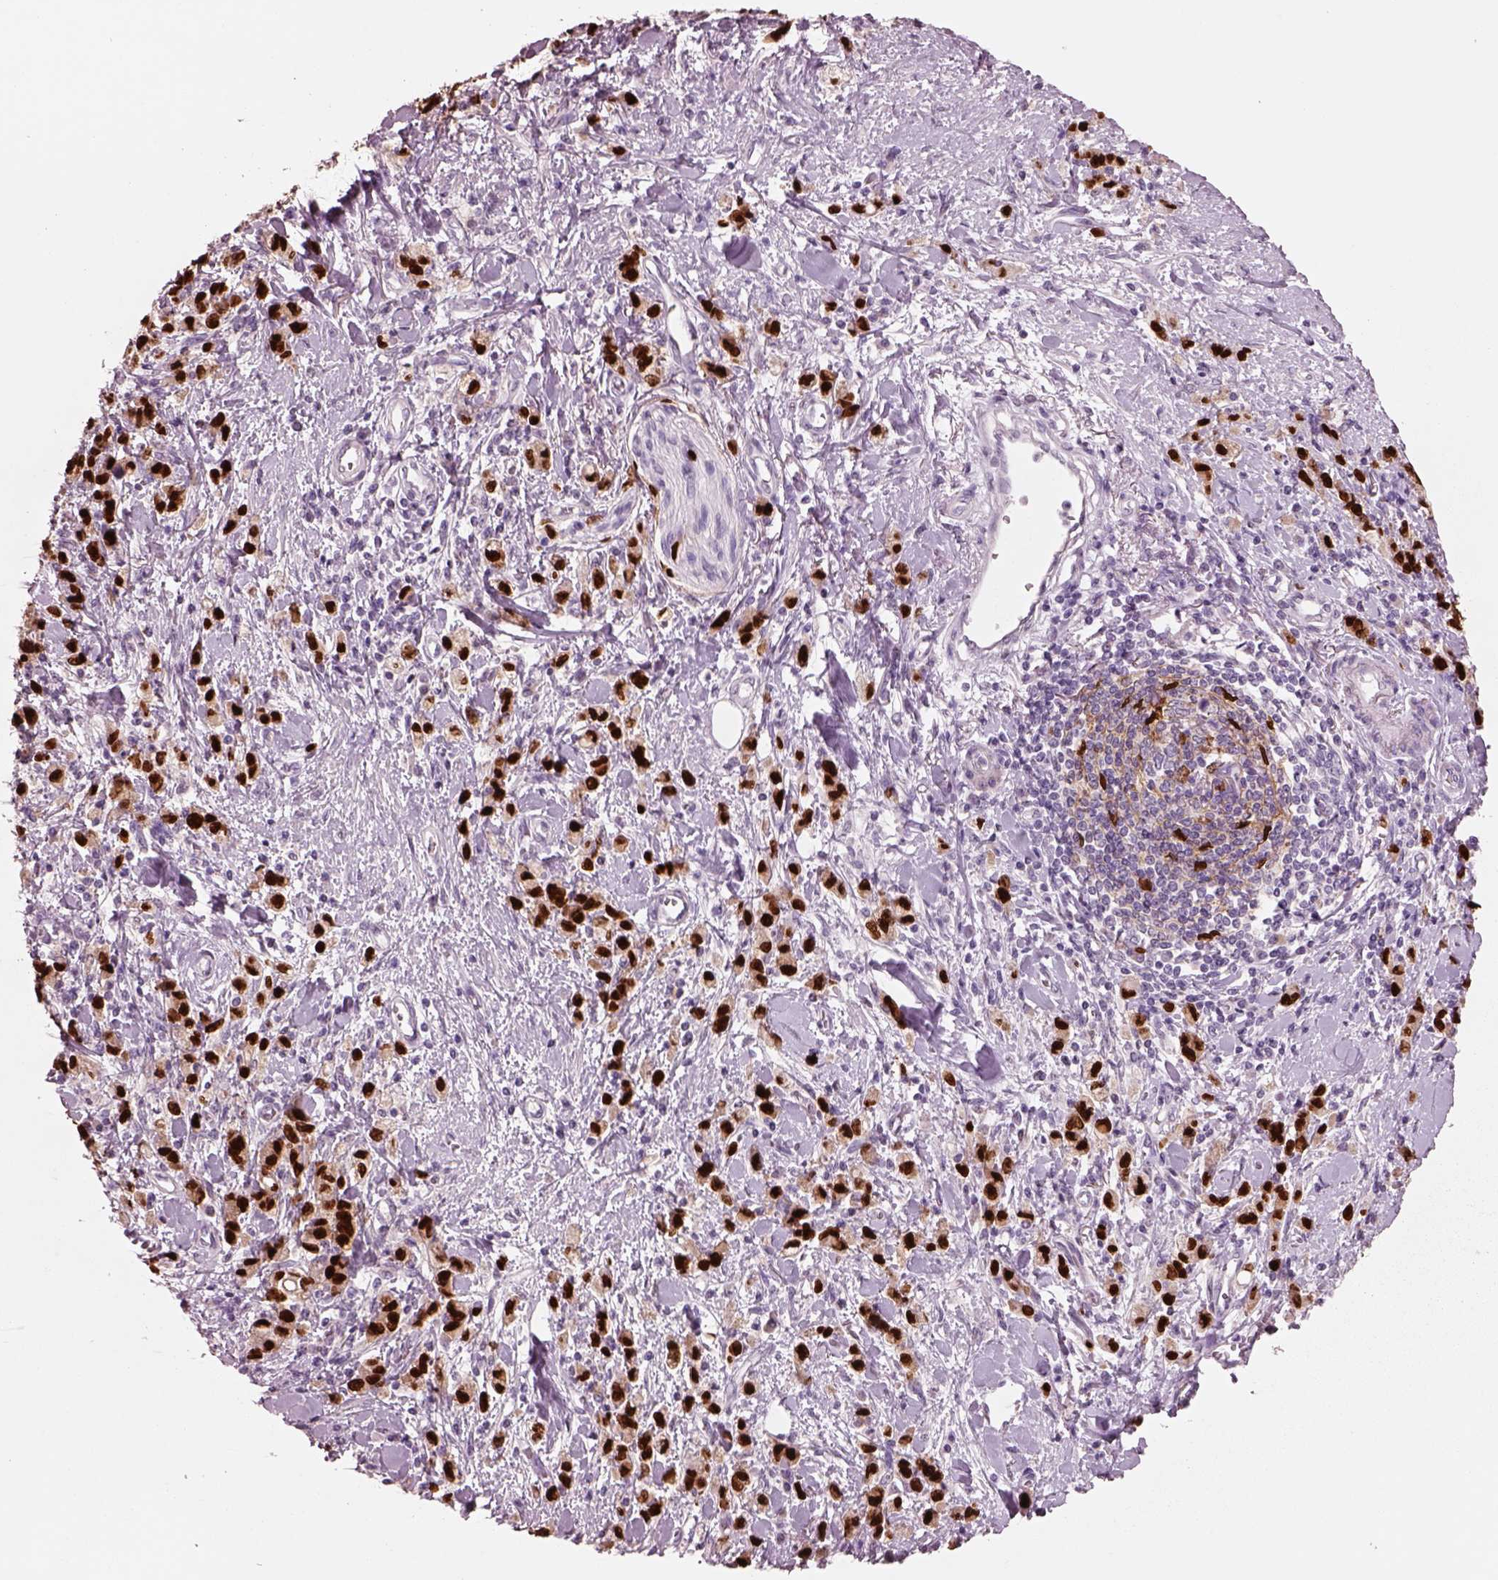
{"staining": {"intensity": "strong", "quantity": ">75%", "location": "nuclear"}, "tissue": "stomach cancer", "cell_type": "Tumor cells", "image_type": "cancer", "snomed": [{"axis": "morphology", "description": "Adenocarcinoma, NOS"}, {"axis": "topography", "description": "Stomach"}], "caption": "The photomicrograph demonstrates staining of stomach adenocarcinoma, revealing strong nuclear protein positivity (brown color) within tumor cells.", "gene": "SOX9", "patient": {"sex": "male", "age": 77}}